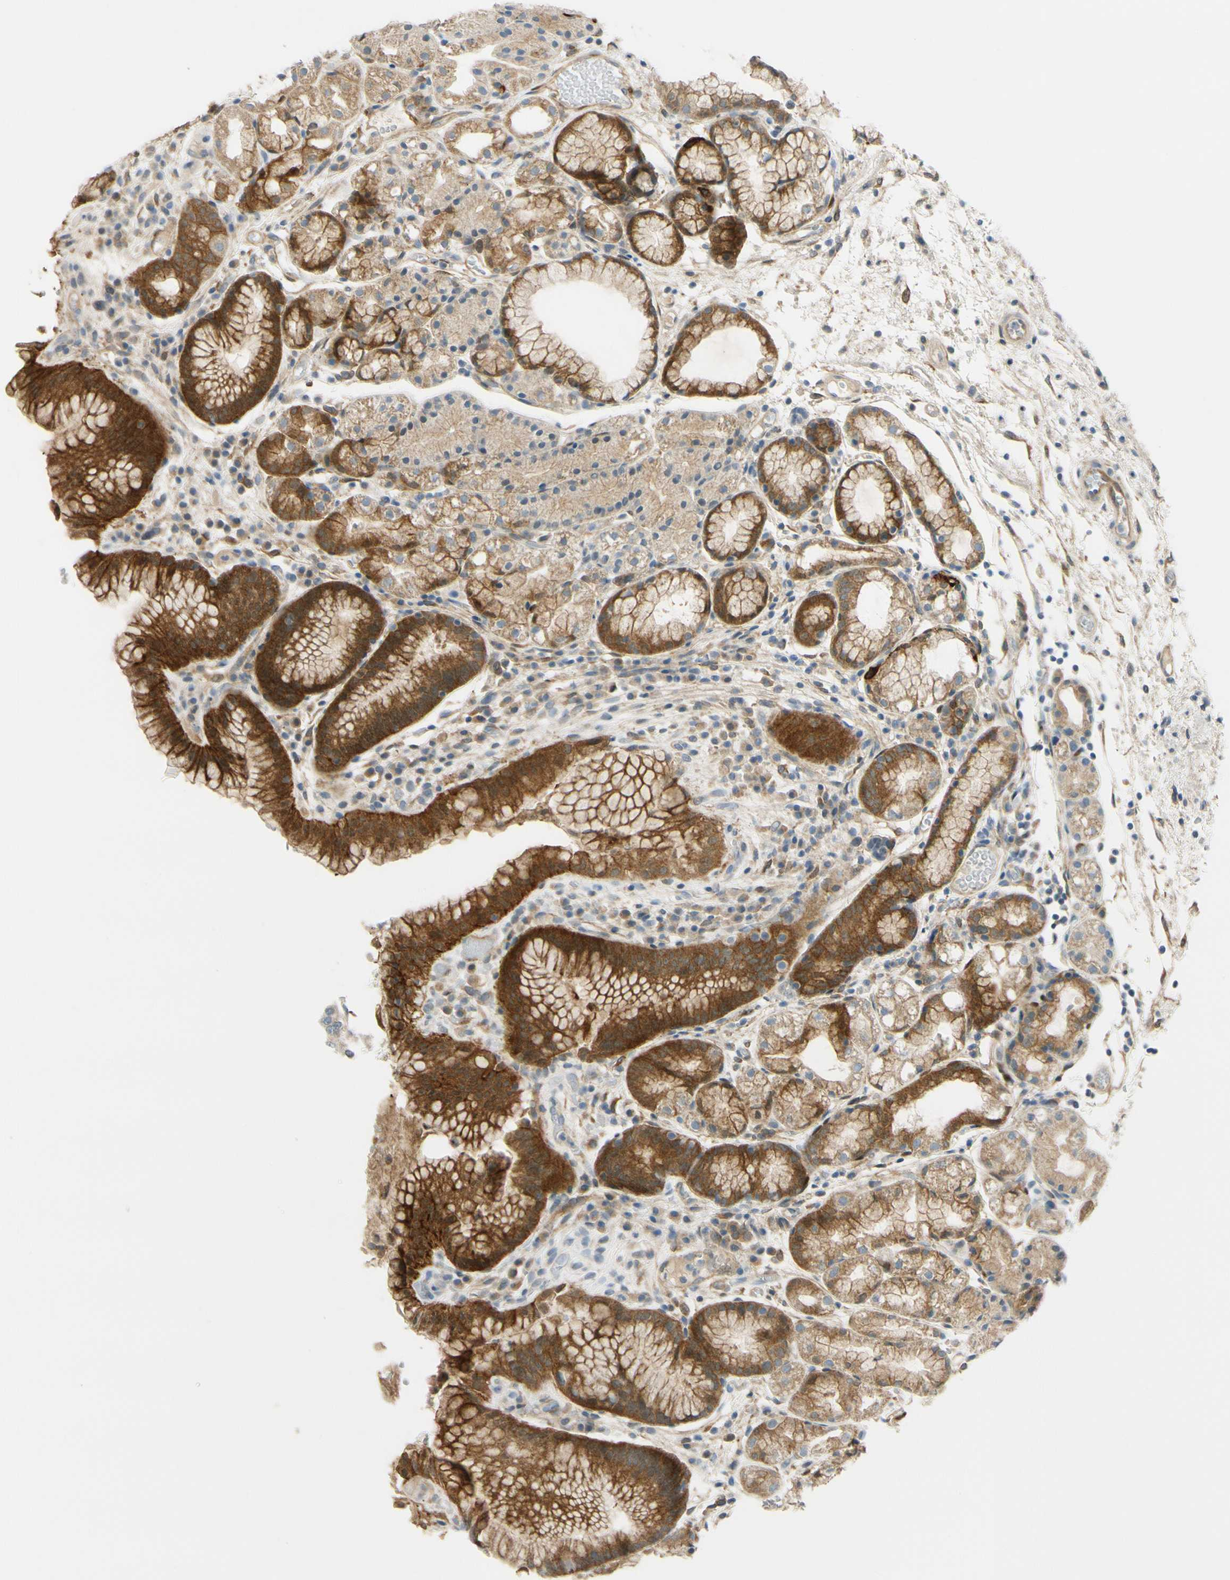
{"staining": {"intensity": "strong", "quantity": ">75%", "location": "cytoplasmic/membranous"}, "tissue": "stomach", "cell_type": "Glandular cells", "image_type": "normal", "snomed": [{"axis": "morphology", "description": "Normal tissue, NOS"}, {"axis": "topography", "description": "Stomach, upper"}], "caption": "This image reveals immunohistochemistry (IHC) staining of benign stomach, with high strong cytoplasmic/membranous expression in about >75% of glandular cells.", "gene": "FHL2", "patient": {"sex": "male", "age": 72}}